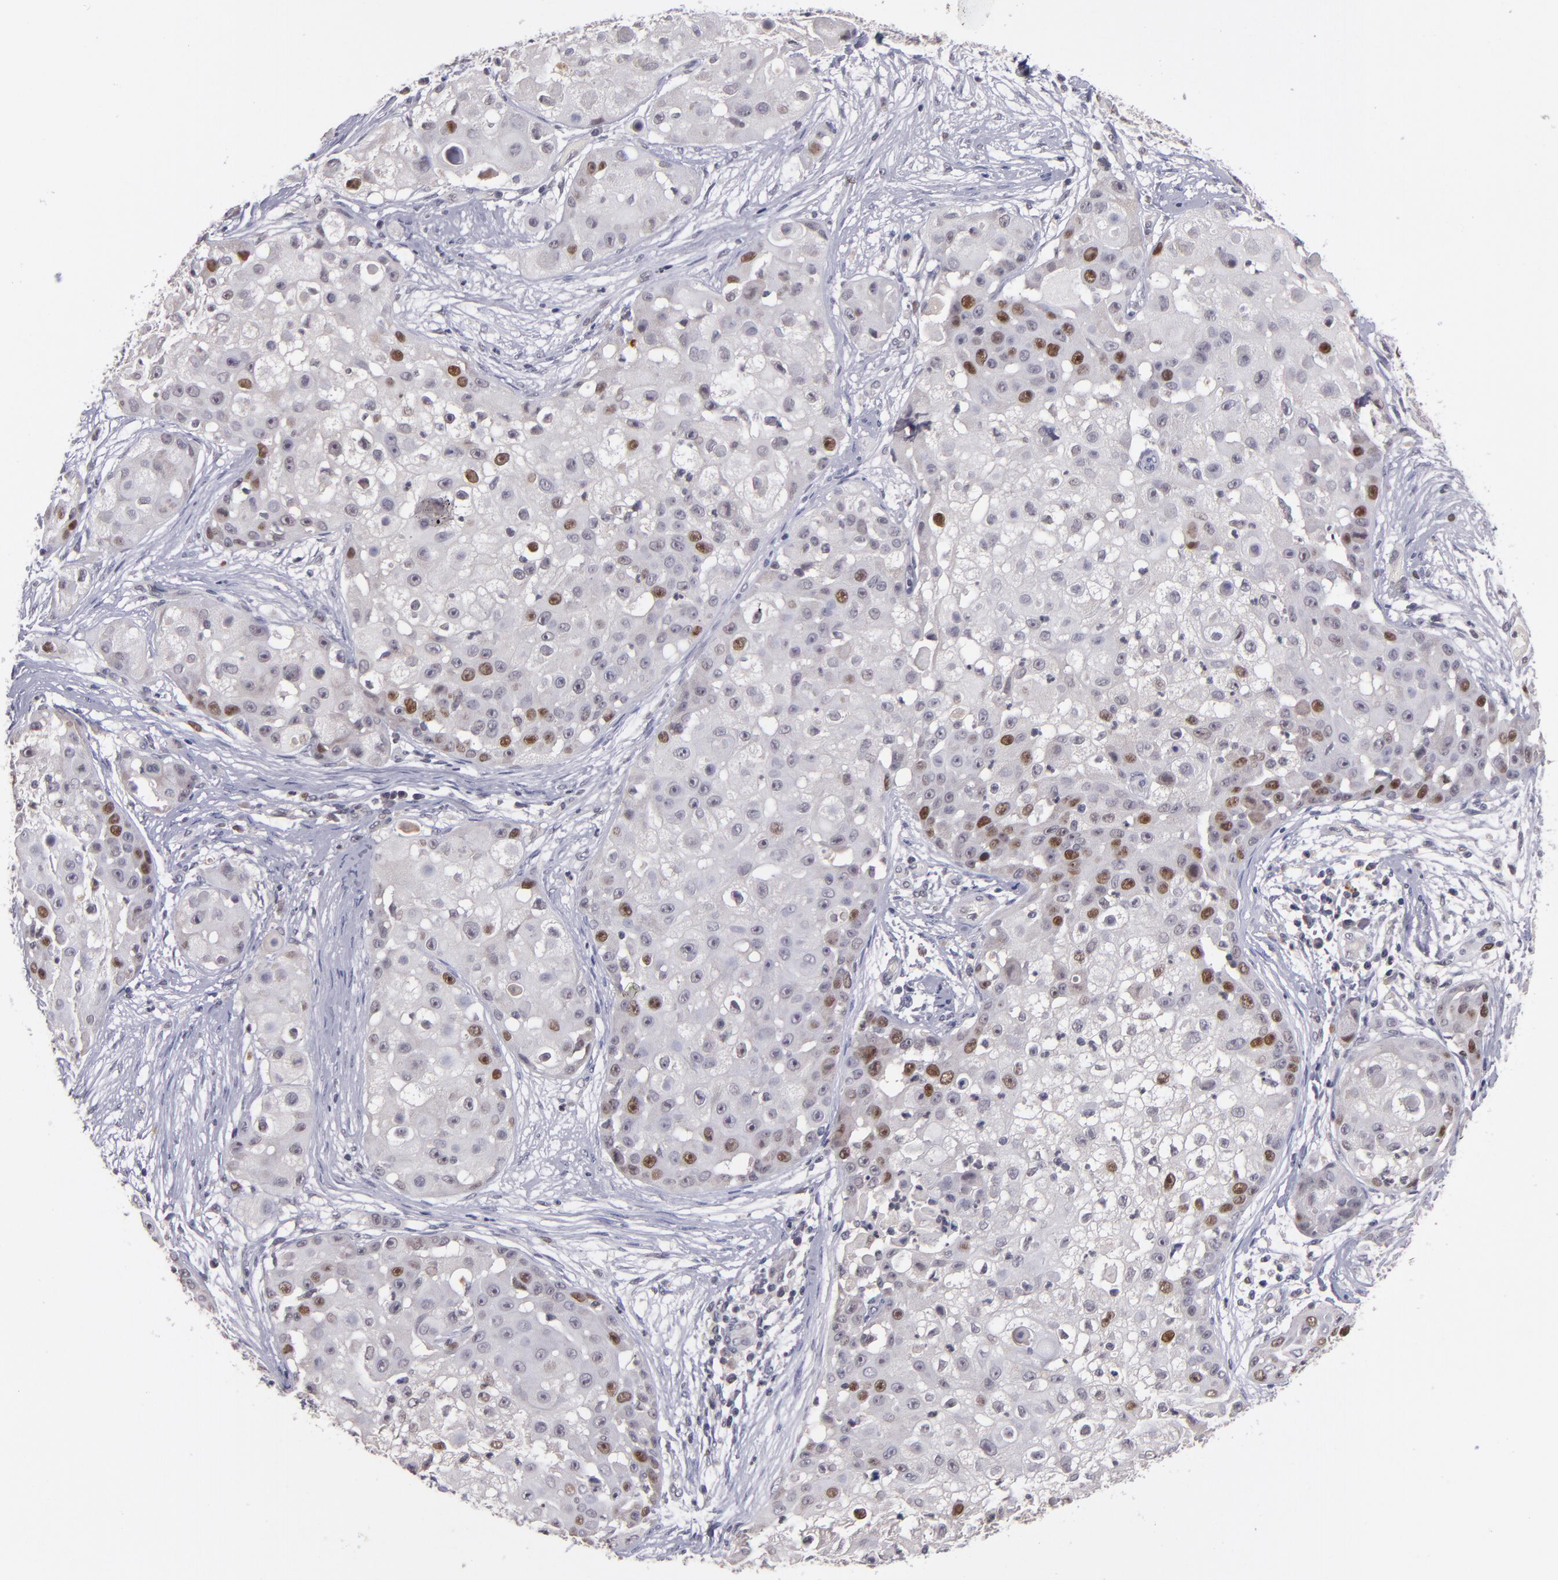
{"staining": {"intensity": "strong", "quantity": "25%-75%", "location": "nuclear"}, "tissue": "skin cancer", "cell_type": "Tumor cells", "image_type": "cancer", "snomed": [{"axis": "morphology", "description": "Squamous cell carcinoma, NOS"}, {"axis": "topography", "description": "Skin"}], "caption": "The image displays immunohistochemical staining of squamous cell carcinoma (skin). There is strong nuclear expression is appreciated in about 25%-75% of tumor cells. Nuclei are stained in blue.", "gene": "CDC7", "patient": {"sex": "female", "age": 57}}